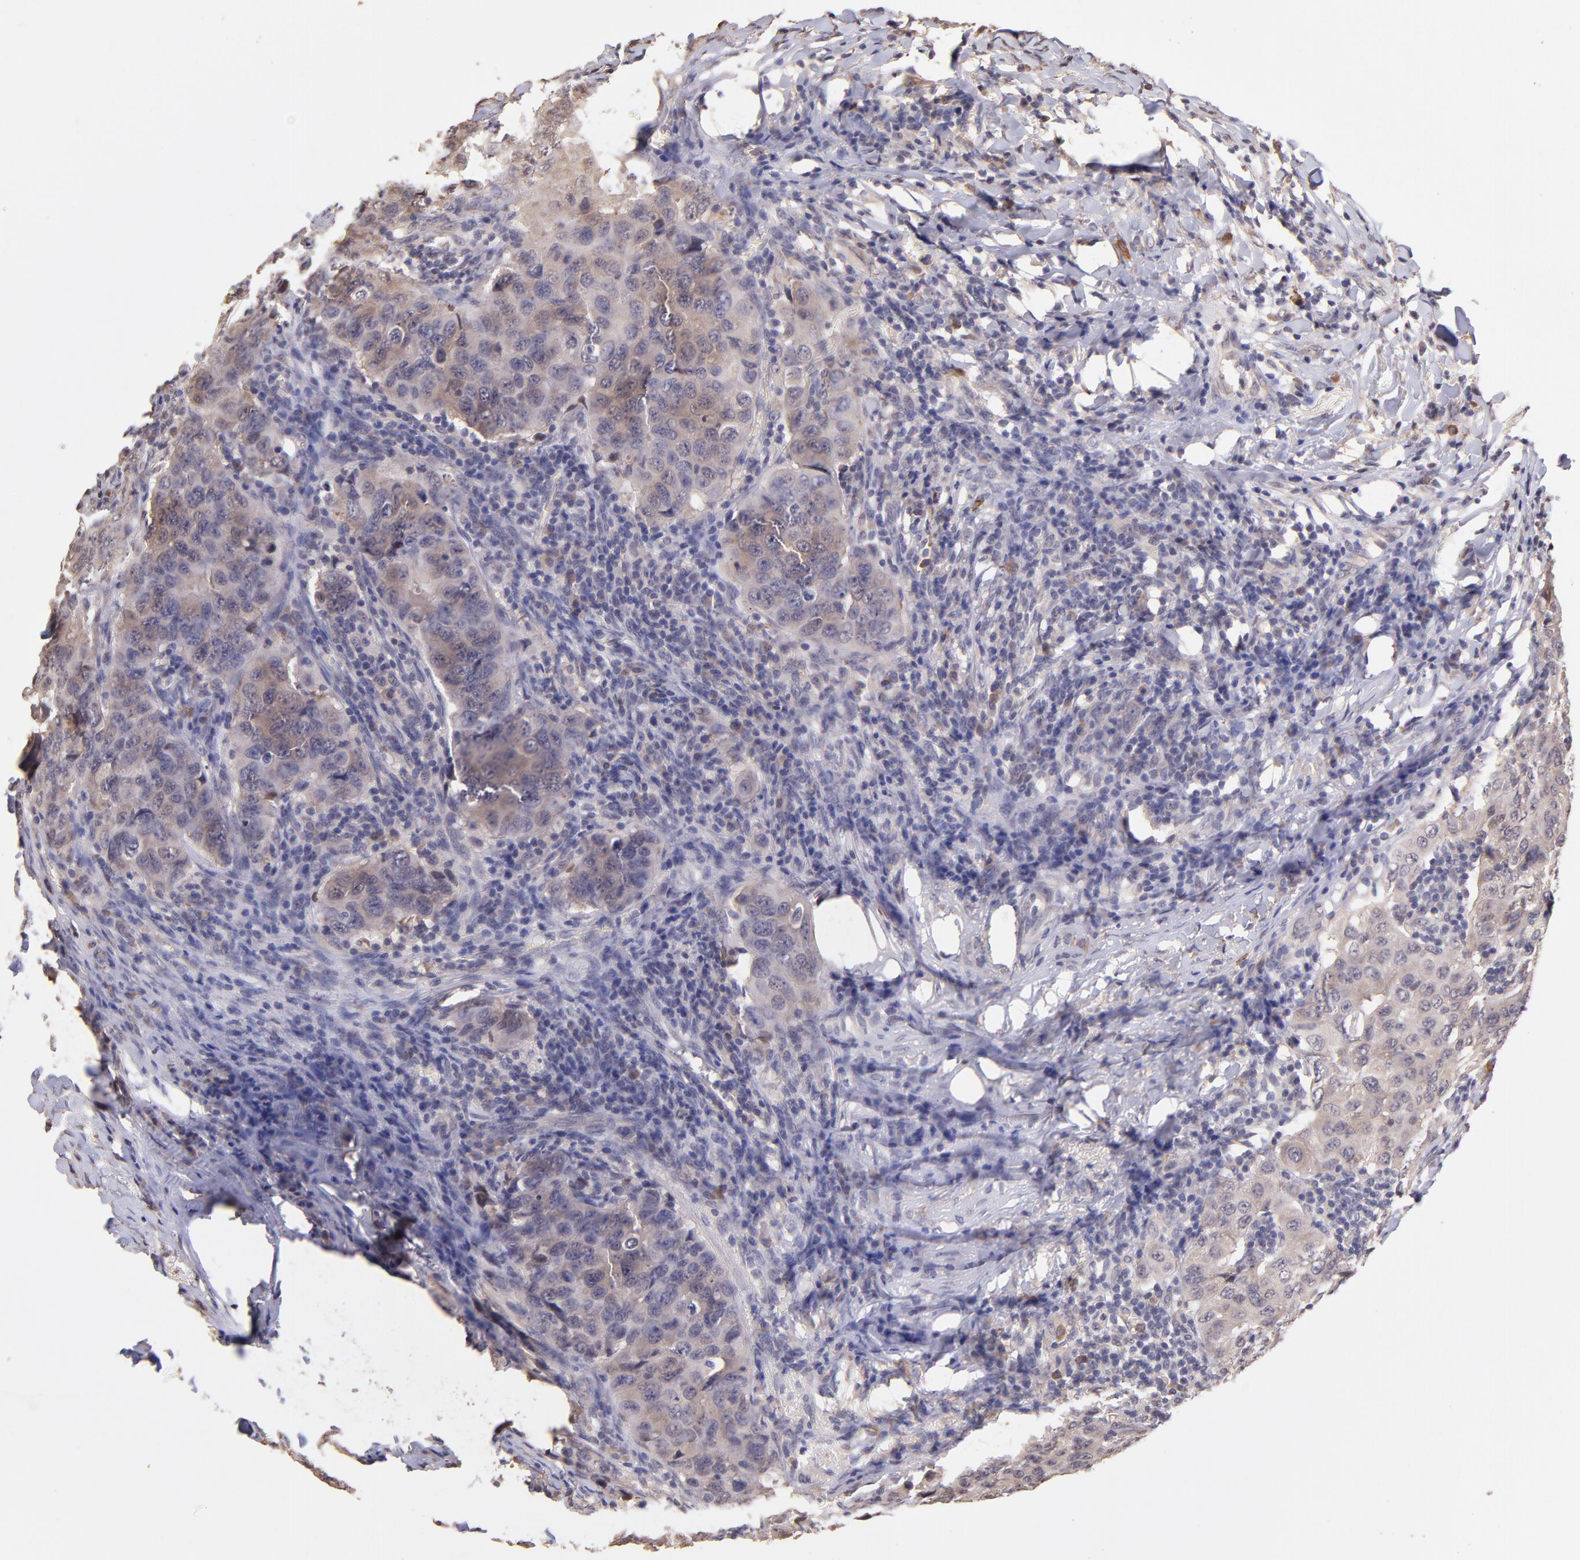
{"staining": {"intensity": "weak", "quantity": "<25%", "location": "cytoplasmic/membranous"}, "tissue": "breast cancer", "cell_type": "Tumor cells", "image_type": "cancer", "snomed": [{"axis": "morphology", "description": "Duct carcinoma"}, {"axis": "topography", "description": "Breast"}], "caption": "Immunohistochemical staining of breast cancer reveals no significant positivity in tumor cells.", "gene": "RNASEL", "patient": {"sex": "female", "age": 54}}